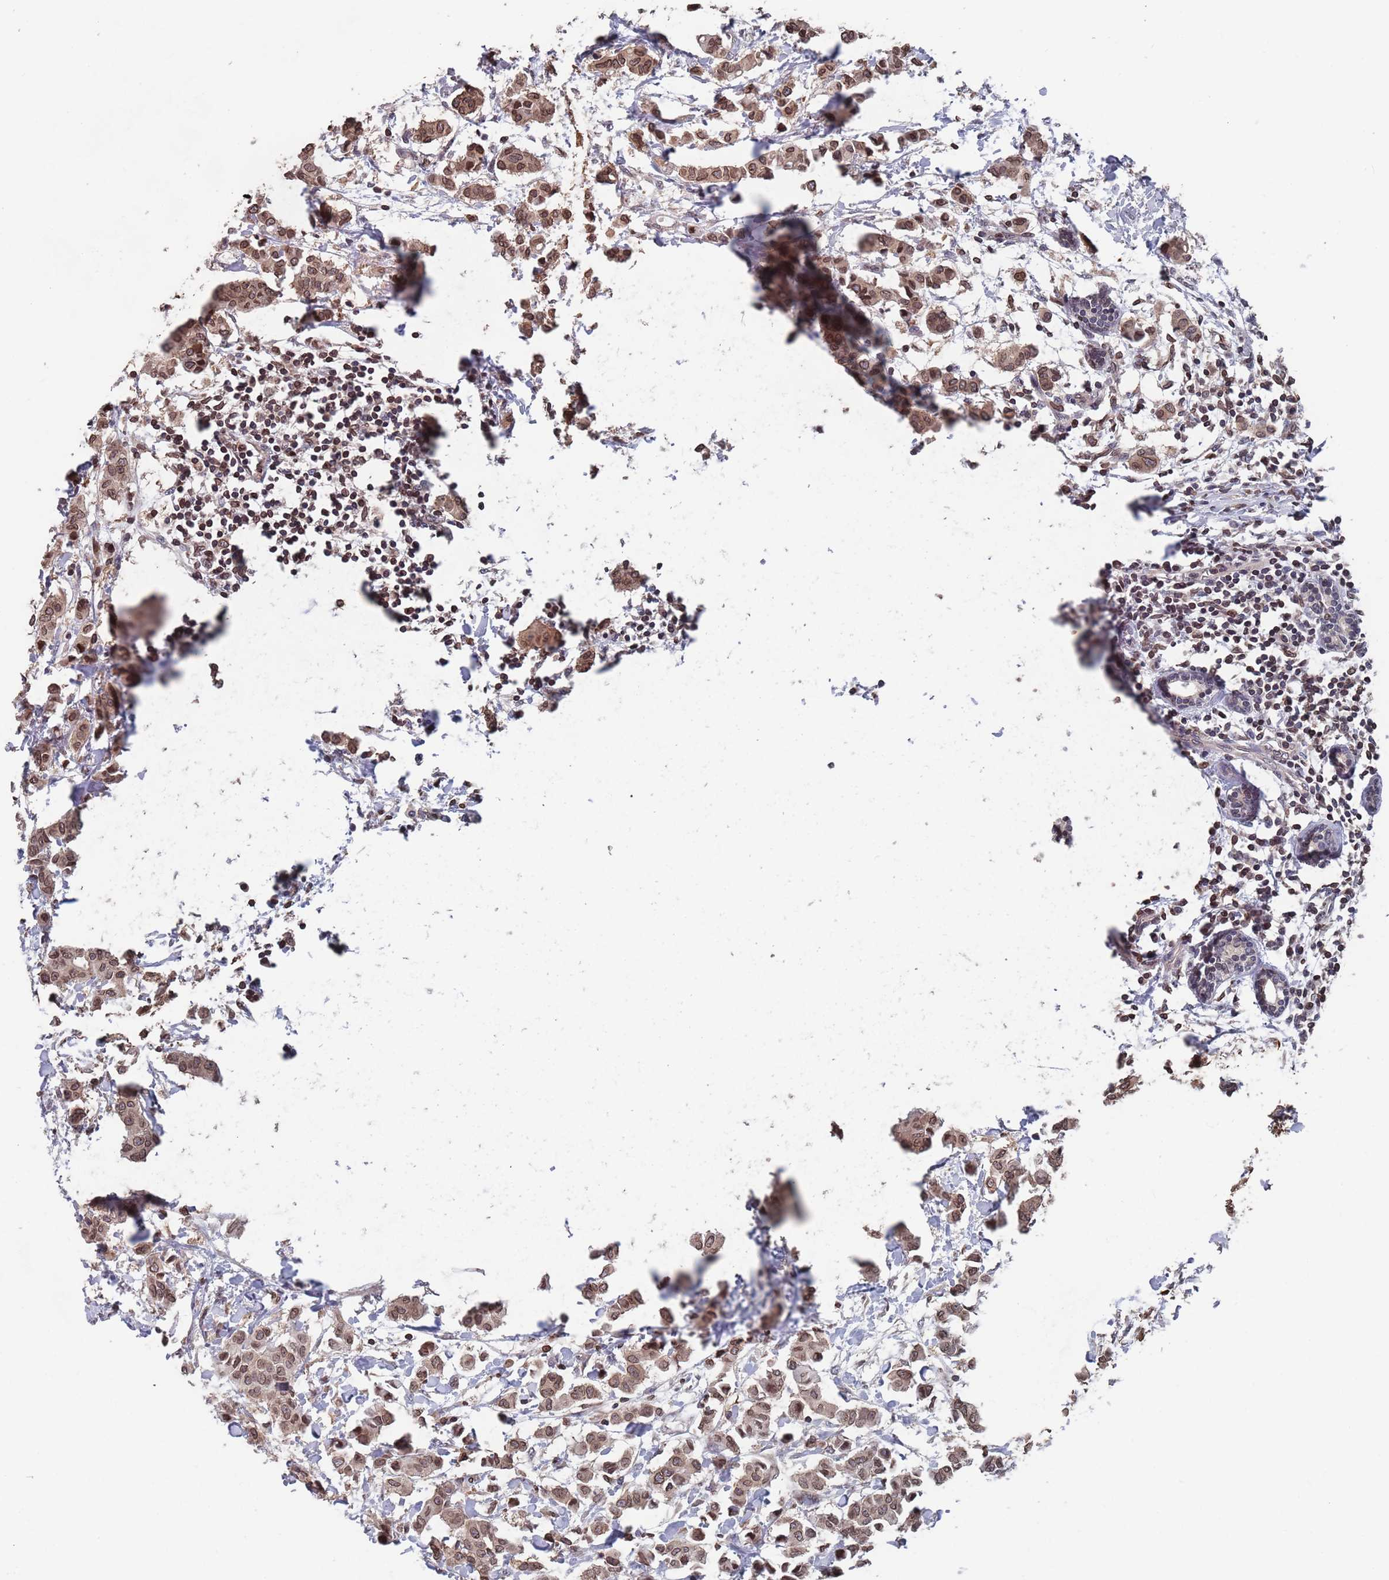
{"staining": {"intensity": "moderate", "quantity": ">75%", "location": "nuclear"}, "tissue": "breast cancer", "cell_type": "Tumor cells", "image_type": "cancer", "snomed": [{"axis": "morphology", "description": "Duct carcinoma"}, {"axis": "topography", "description": "Breast"}], "caption": "The immunohistochemical stain shows moderate nuclear positivity in tumor cells of breast intraductal carcinoma tissue.", "gene": "SDHAF3", "patient": {"sex": "female", "age": 40}}